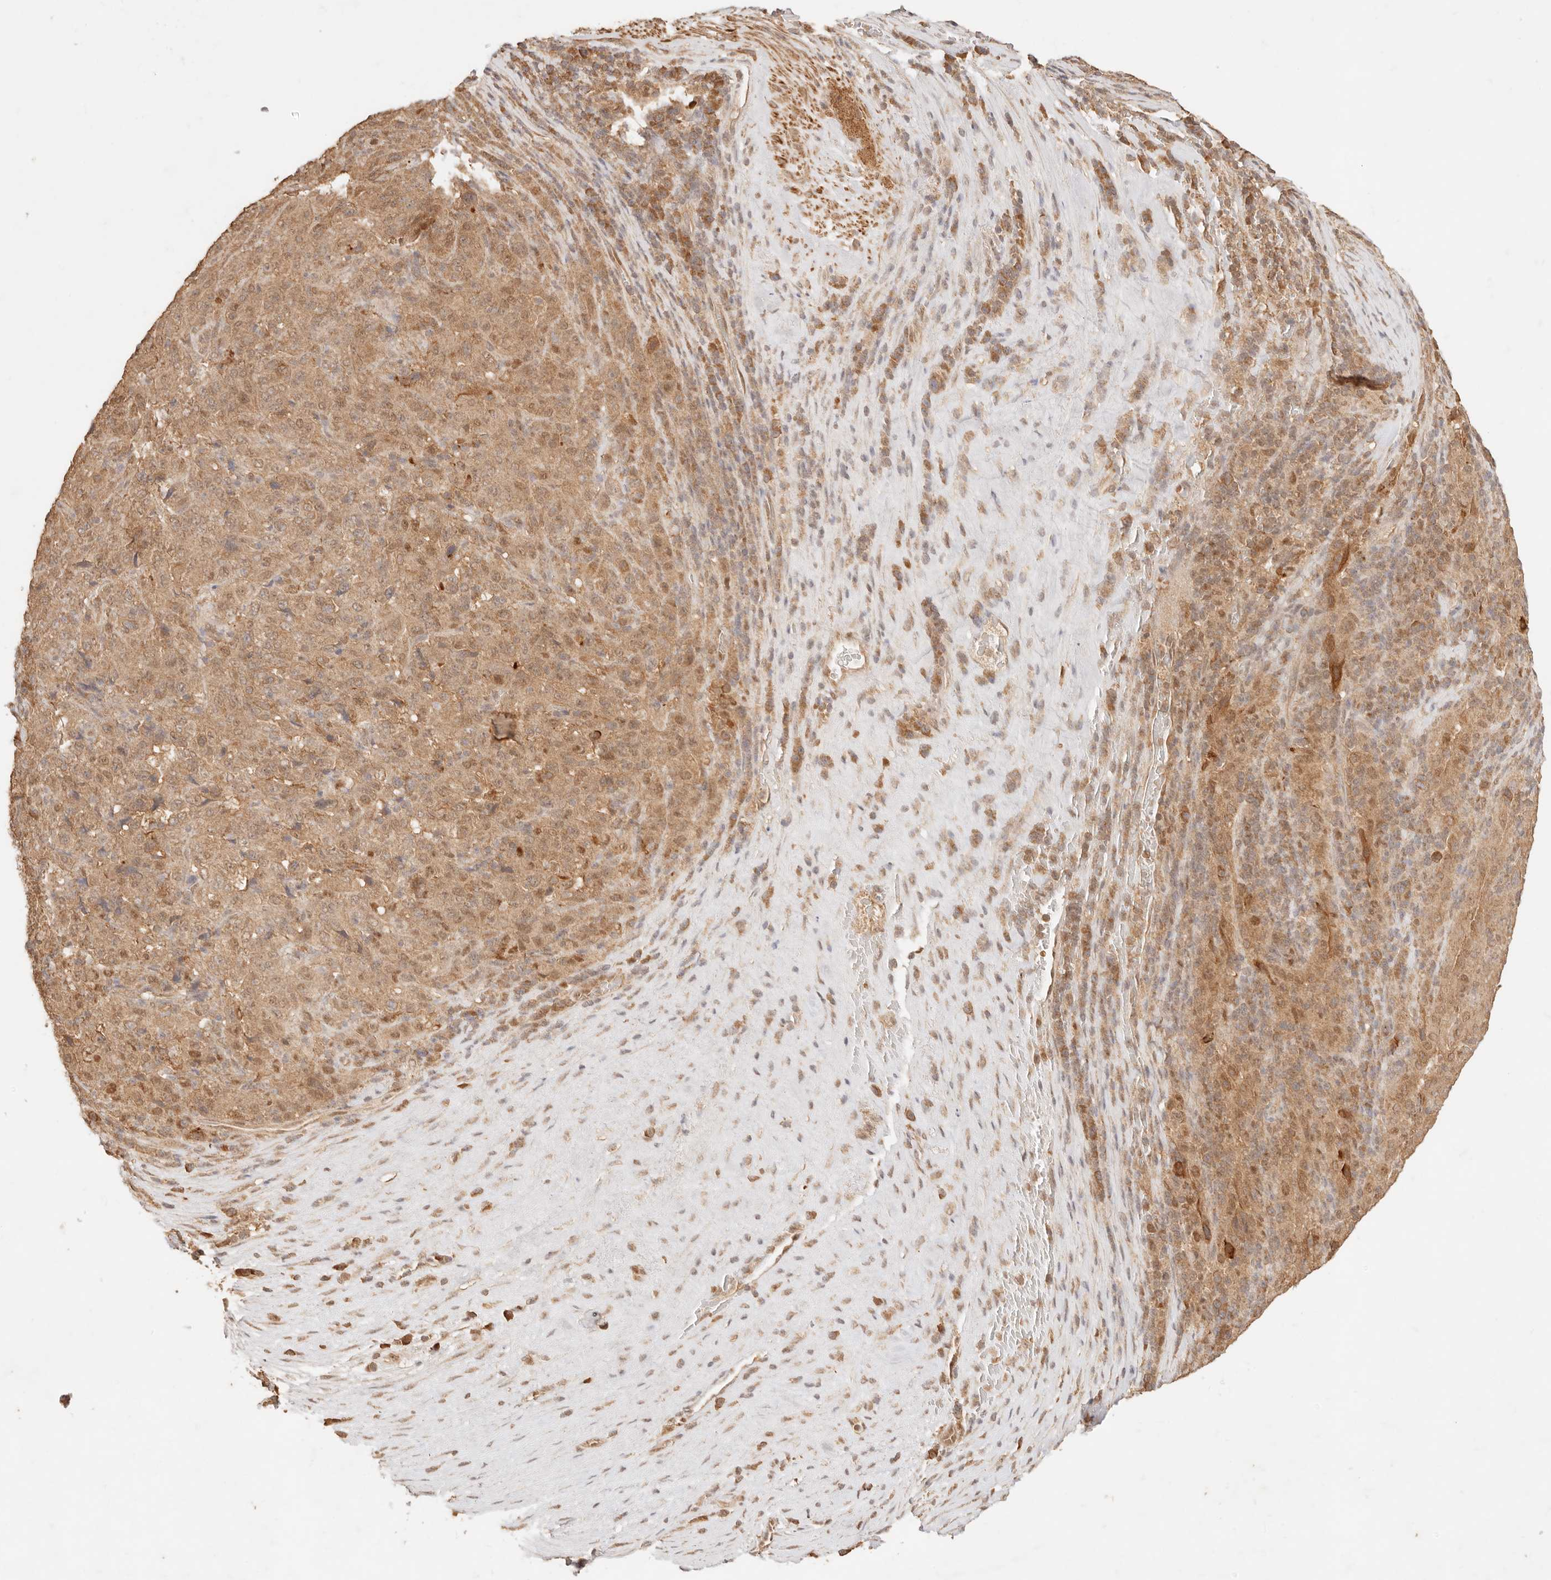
{"staining": {"intensity": "moderate", "quantity": ">75%", "location": "cytoplasmic/membranous"}, "tissue": "pancreatic cancer", "cell_type": "Tumor cells", "image_type": "cancer", "snomed": [{"axis": "morphology", "description": "Adenocarcinoma, NOS"}, {"axis": "topography", "description": "Pancreas"}], "caption": "High-power microscopy captured an immunohistochemistry (IHC) image of adenocarcinoma (pancreatic), revealing moderate cytoplasmic/membranous staining in about >75% of tumor cells.", "gene": "TRIM11", "patient": {"sex": "male", "age": 63}}